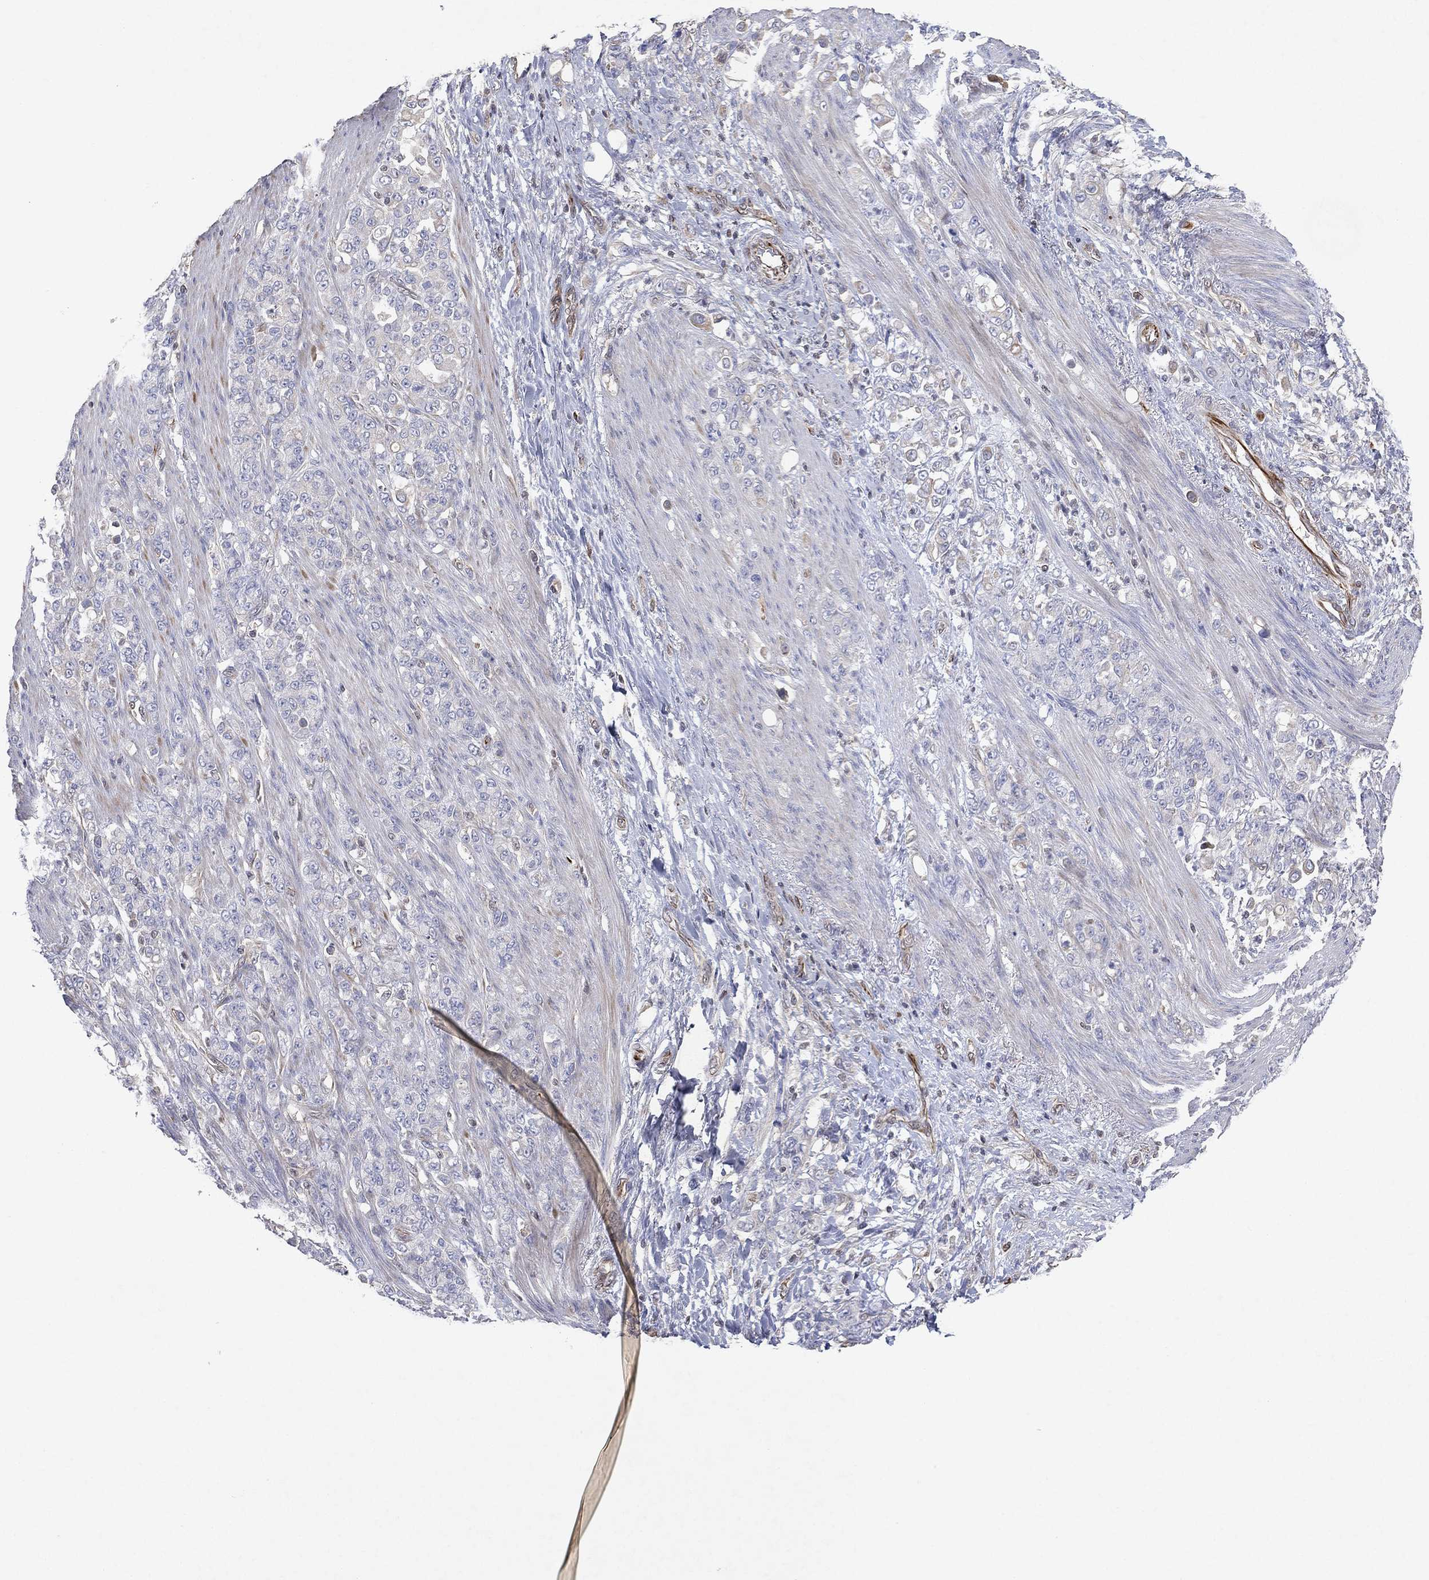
{"staining": {"intensity": "negative", "quantity": "none", "location": "none"}, "tissue": "stomach cancer", "cell_type": "Tumor cells", "image_type": "cancer", "snomed": [{"axis": "morphology", "description": "Adenocarcinoma, NOS"}, {"axis": "topography", "description": "Stomach"}], "caption": "IHC histopathology image of stomach cancer stained for a protein (brown), which displays no expression in tumor cells.", "gene": "FLI1", "patient": {"sex": "female", "age": 79}}